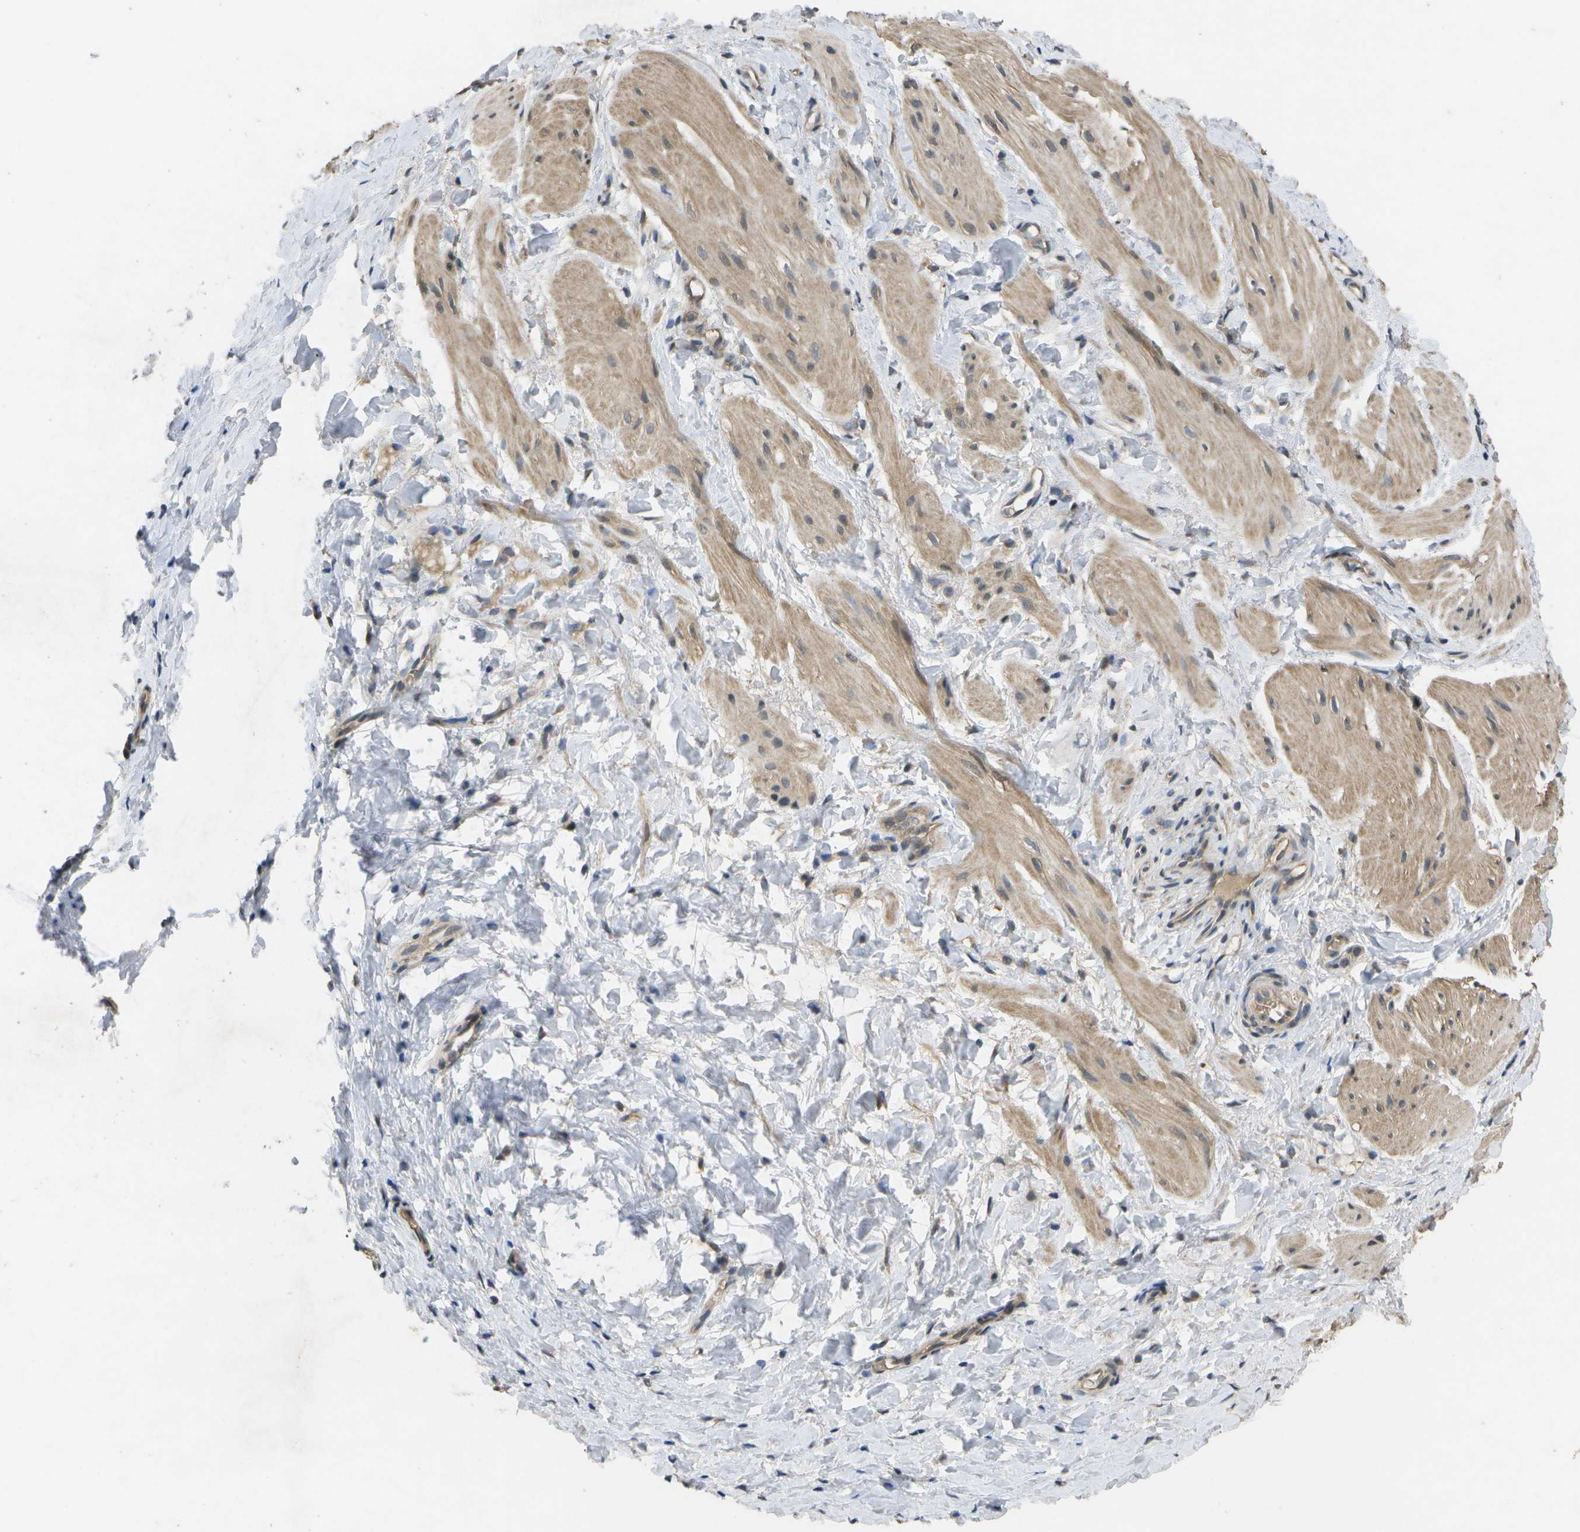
{"staining": {"intensity": "moderate", "quantity": ">75%", "location": "cytoplasmic/membranous"}, "tissue": "smooth muscle", "cell_type": "Smooth muscle cells", "image_type": "normal", "snomed": [{"axis": "morphology", "description": "Normal tissue, NOS"}, {"axis": "topography", "description": "Smooth muscle"}], "caption": "Immunohistochemistry (IHC) of benign human smooth muscle reveals medium levels of moderate cytoplasmic/membranous expression in about >75% of smooth muscle cells.", "gene": "ALAS1", "patient": {"sex": "male", "age": 16}}